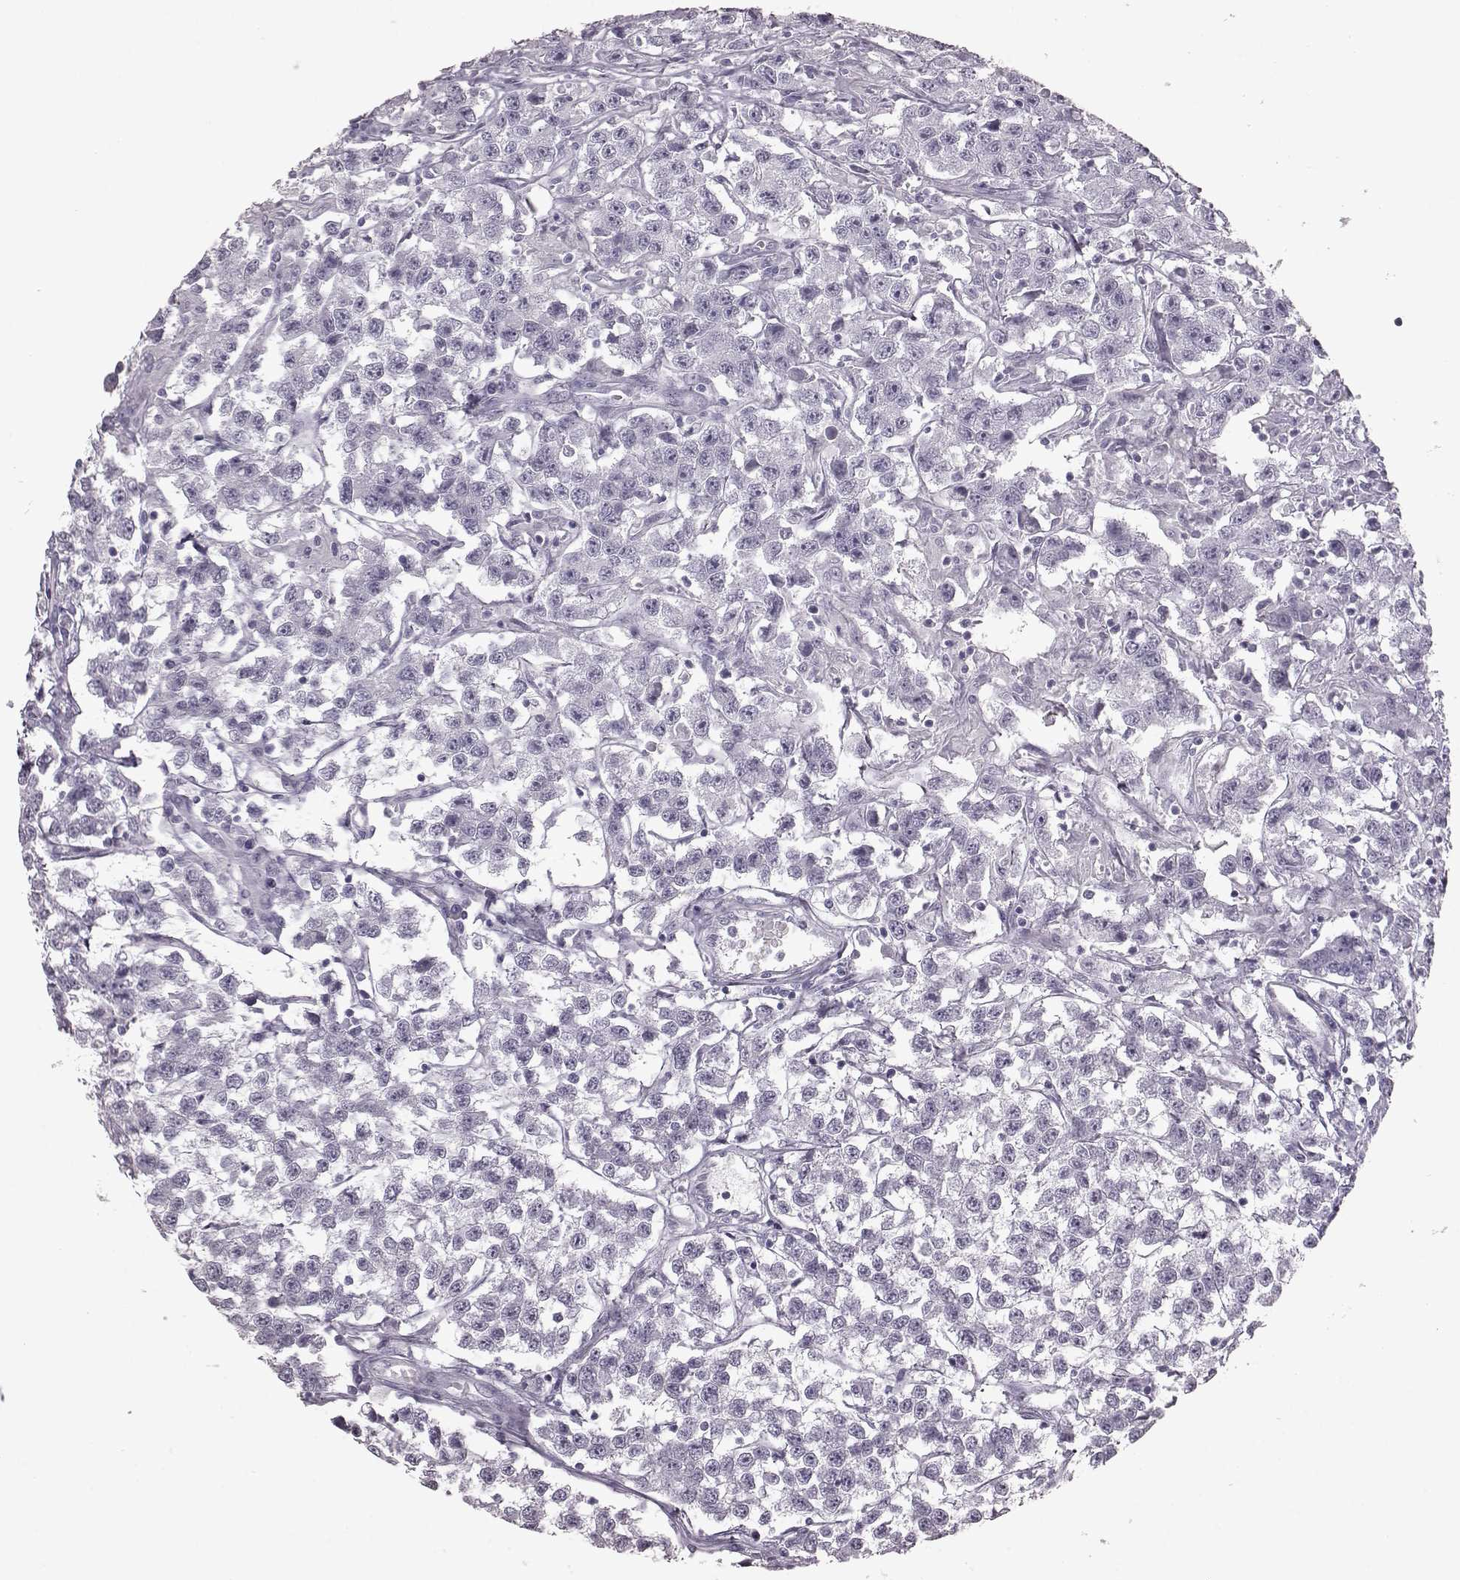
{"staining": {"intensity": "negative", "quantity": "none", "location": "none"}, "tissue": "testis cancer", "cell_type": "Tumor cells", "image_type": "cancer", "snomed": [{"axis": "morphology", "description": "Seminoma, NOS"}, {"axis": "topography", "description": "Testis"}], "caption": "Immunohistochemistry micrograph of neoplastic tissue: testis cancer (seminoma) stained with DAB reveals no significant protein staining in tumor cells.", "gene": "CRYBA2", "patient": {"sex": "male", "age": 59}}